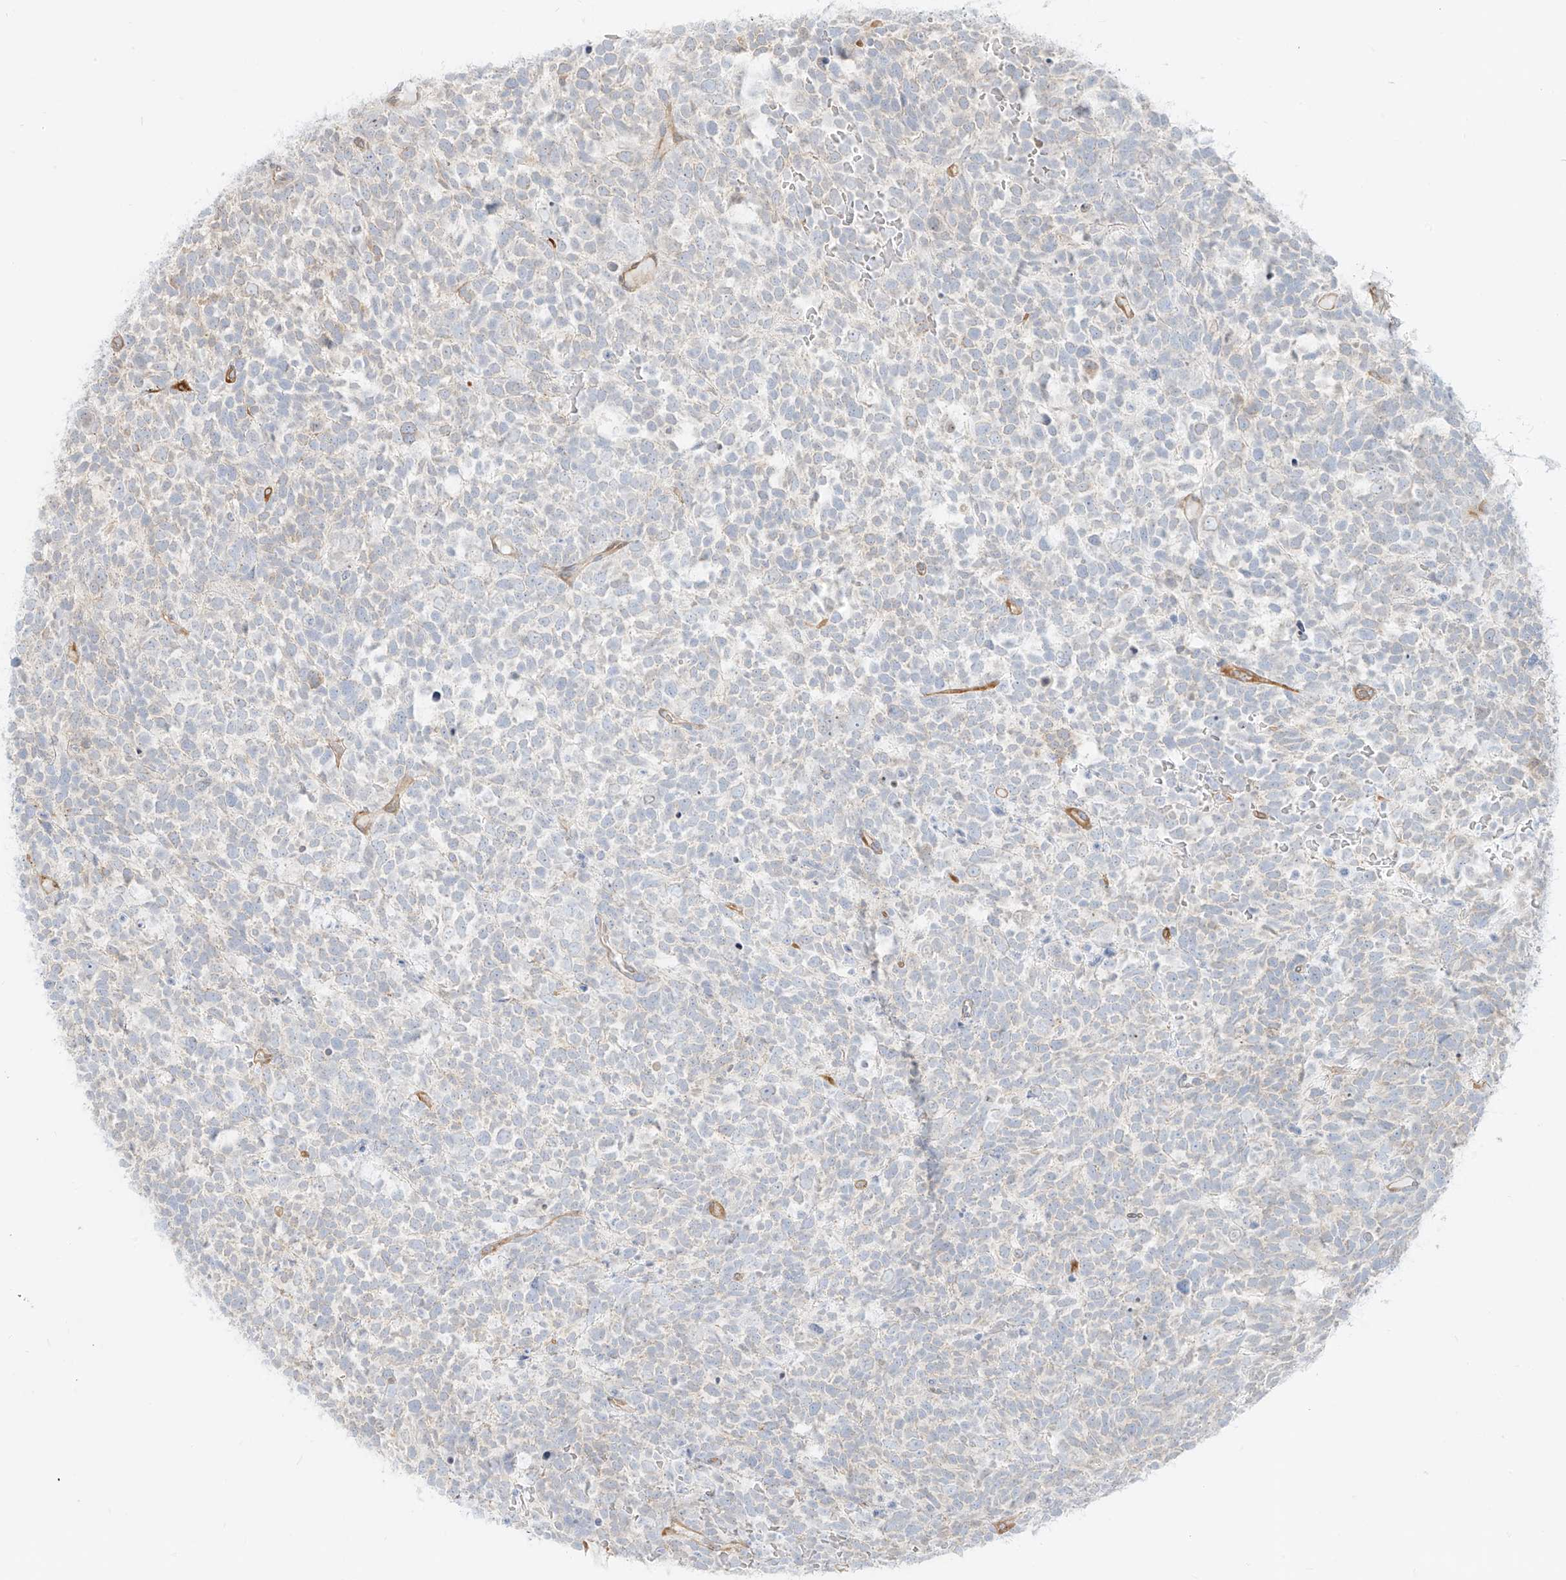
{"staining": {"intensity": "negative", "quantity": "none", "location": "none"}, "tissue": "urothelial cancer", "cell_type": "Tumor cells", "image_type": "cancer", "snomed": [{"axis": "morphology", "description": "Urothelial carcinoma, High grade"}, {"axis": "topography", "description": "Urinary bladder"}], "caption": "The image displays no staining of tumor cells in urothelial carcinoma (high-grade).", "gene": "NHSL1", "patient": {"sex": "female", "age": 82}}